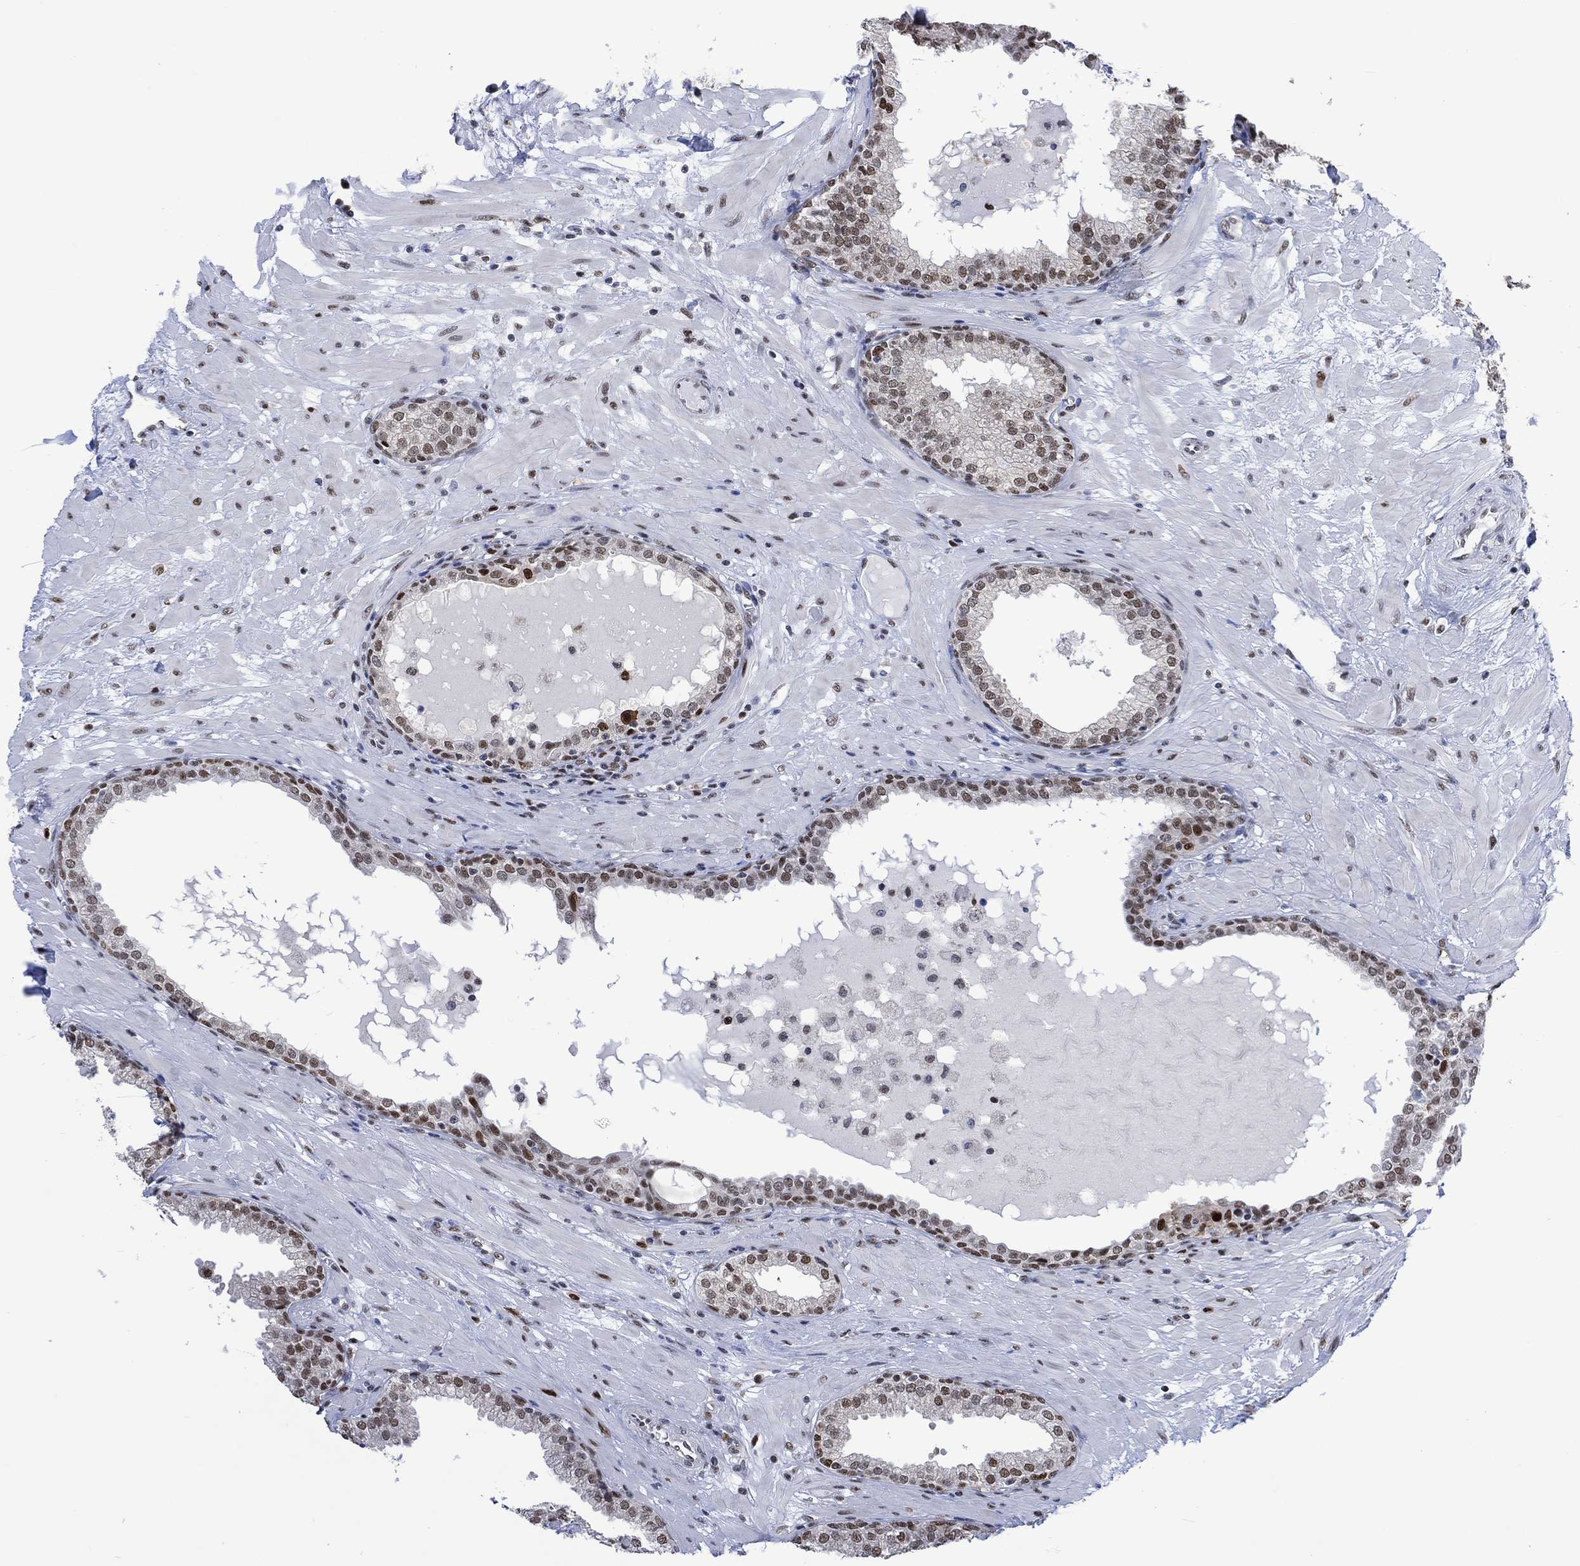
{"staining": {"intensity": "strong", "quantity": "<25%", "location": "nuclear"}, "tissue": "prostate", "cell_type": "Glandular cells", "image_type": "normal", "snomed": [{"axis": "morphology", "description": "Normal tissue, NOS"}, {"axis": "topography", "description": "Prostate"}], "caption": "Prostate stained with DAB (3,3'-diaminobenzidine) immunohistochemistry (IHC) reveals medium levels of strong nuclear expression in approximately <25% of glandular cells. The staining is performed using DAB brown chromogen to label protein expression. The nuclei are counter-stained blue using hematoxylin.", "gene": "RAD54L2", "patient": {"sex": "male", "age": 64}}